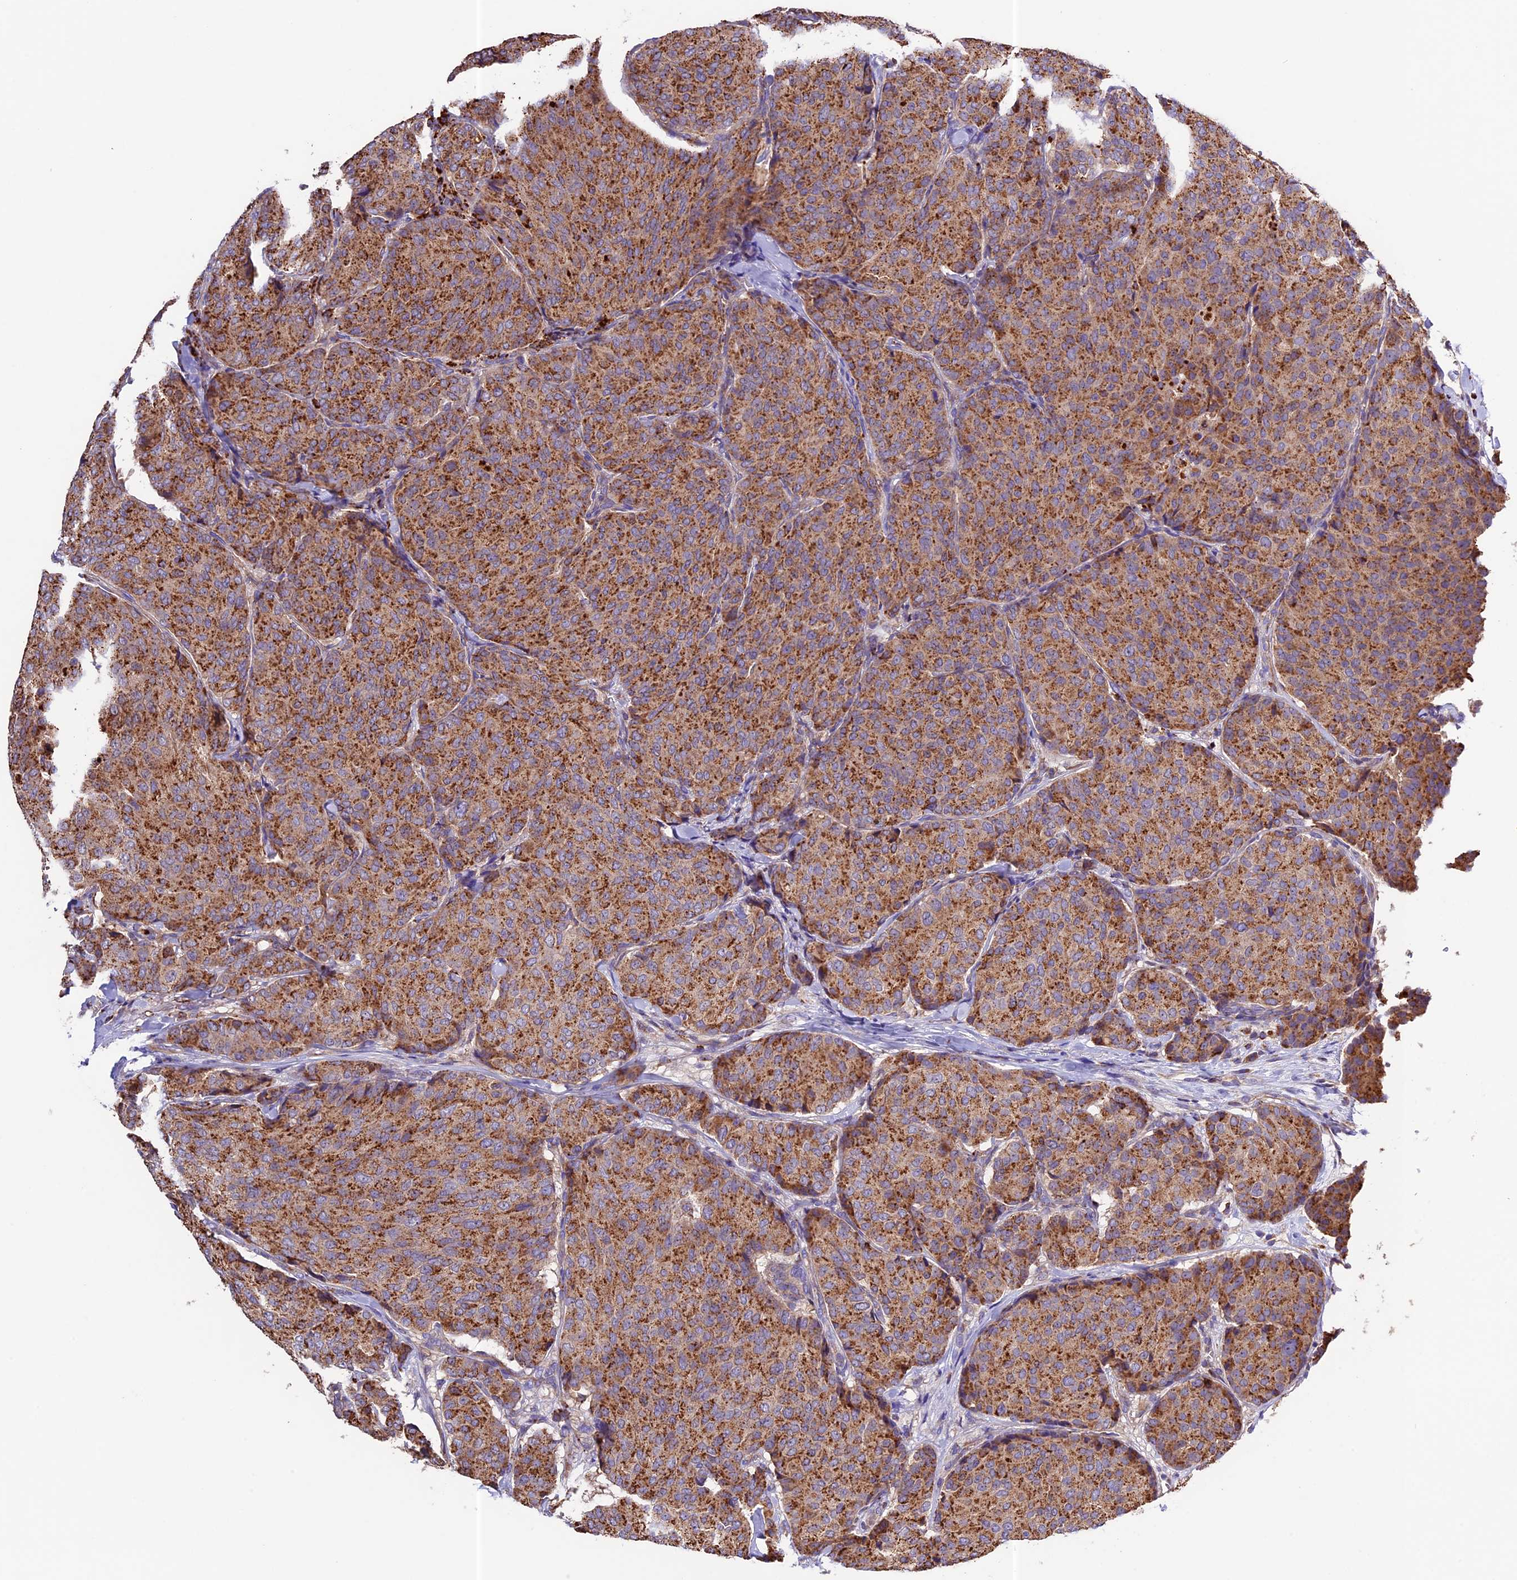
{"staining": {"intensity": "moderate", "quantity": ">75%", "location": "cytoplasmic/membranous"}, "tissue": "breast cancer", "cell_type": "Tumor cells", "image_type": "cancer", "snomed": [{"axis": "morphology", "description": "Duct carcinoma"}, {"axis": "topography", "description": "Breast"}], "caption": "A photomicrograph of breast cancer (intraductal carcinoma) stained for a protein reveals moderate cytoplasmic/membranous brown staining in tumor cells. (brown staining indicates protein expression, while blue staining denotes nuclei).", "gene": "METTL22", "patient": {"sex": "female", "age": 75}}